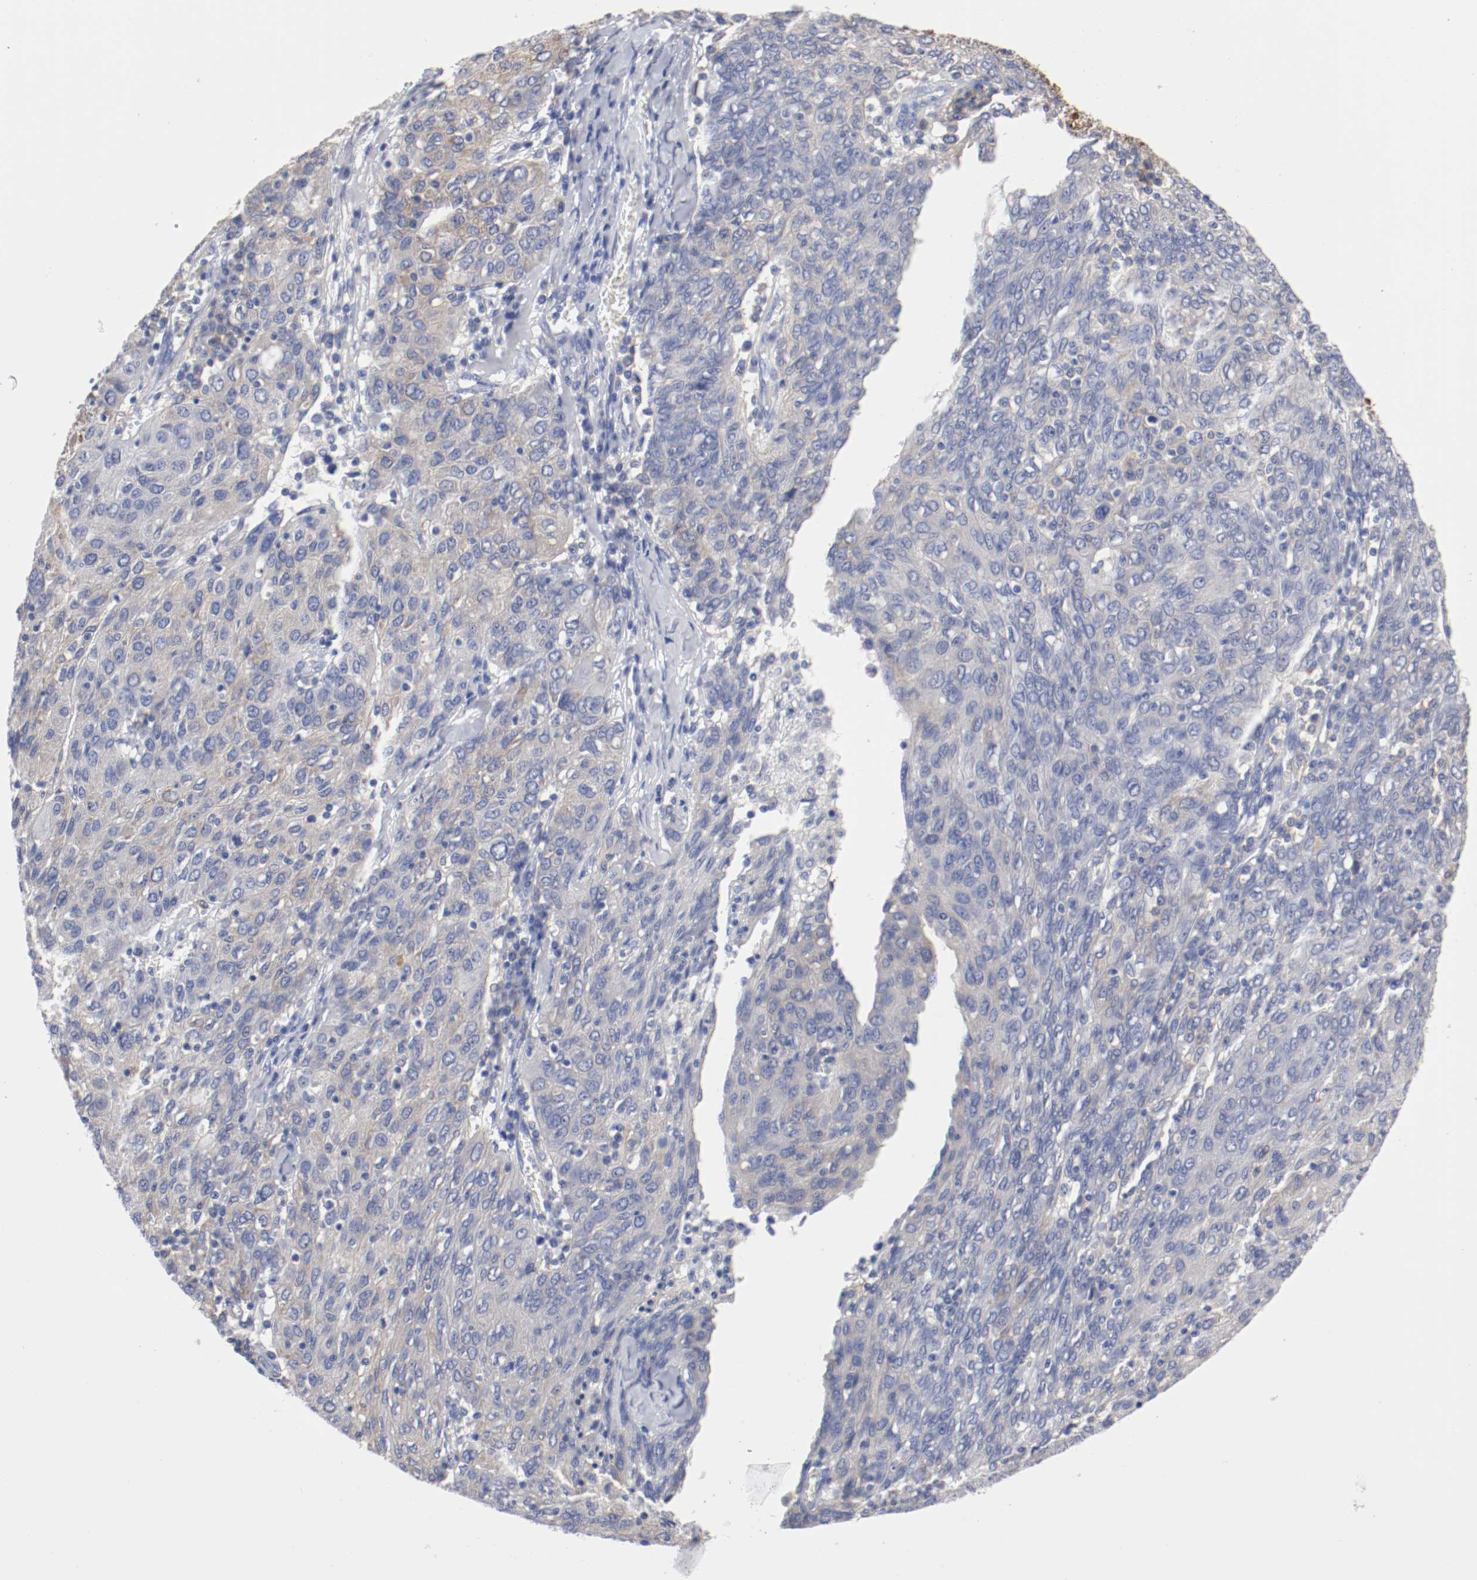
{"staining": {"intensity": "weak", "quantity": "25%-75%", "location": "cytoplasmic/membranous"}, "tissue": "ovarian cancer", "cell_type": "Tumor cells", "image_type": "cancer", "snomed": [{"axis": "morphology", "description": "Carcinoma, endometroid"}, {"axis": "topography", "description": "Ovary"}], "caption": "Tumor cells display weak cytoplasmic/membranous expression in about 25%-75% of cells in ovarian endometroid carcinoma.", "gene": "FGFBP1", "patient": {"sex": "female", "age": 50}}